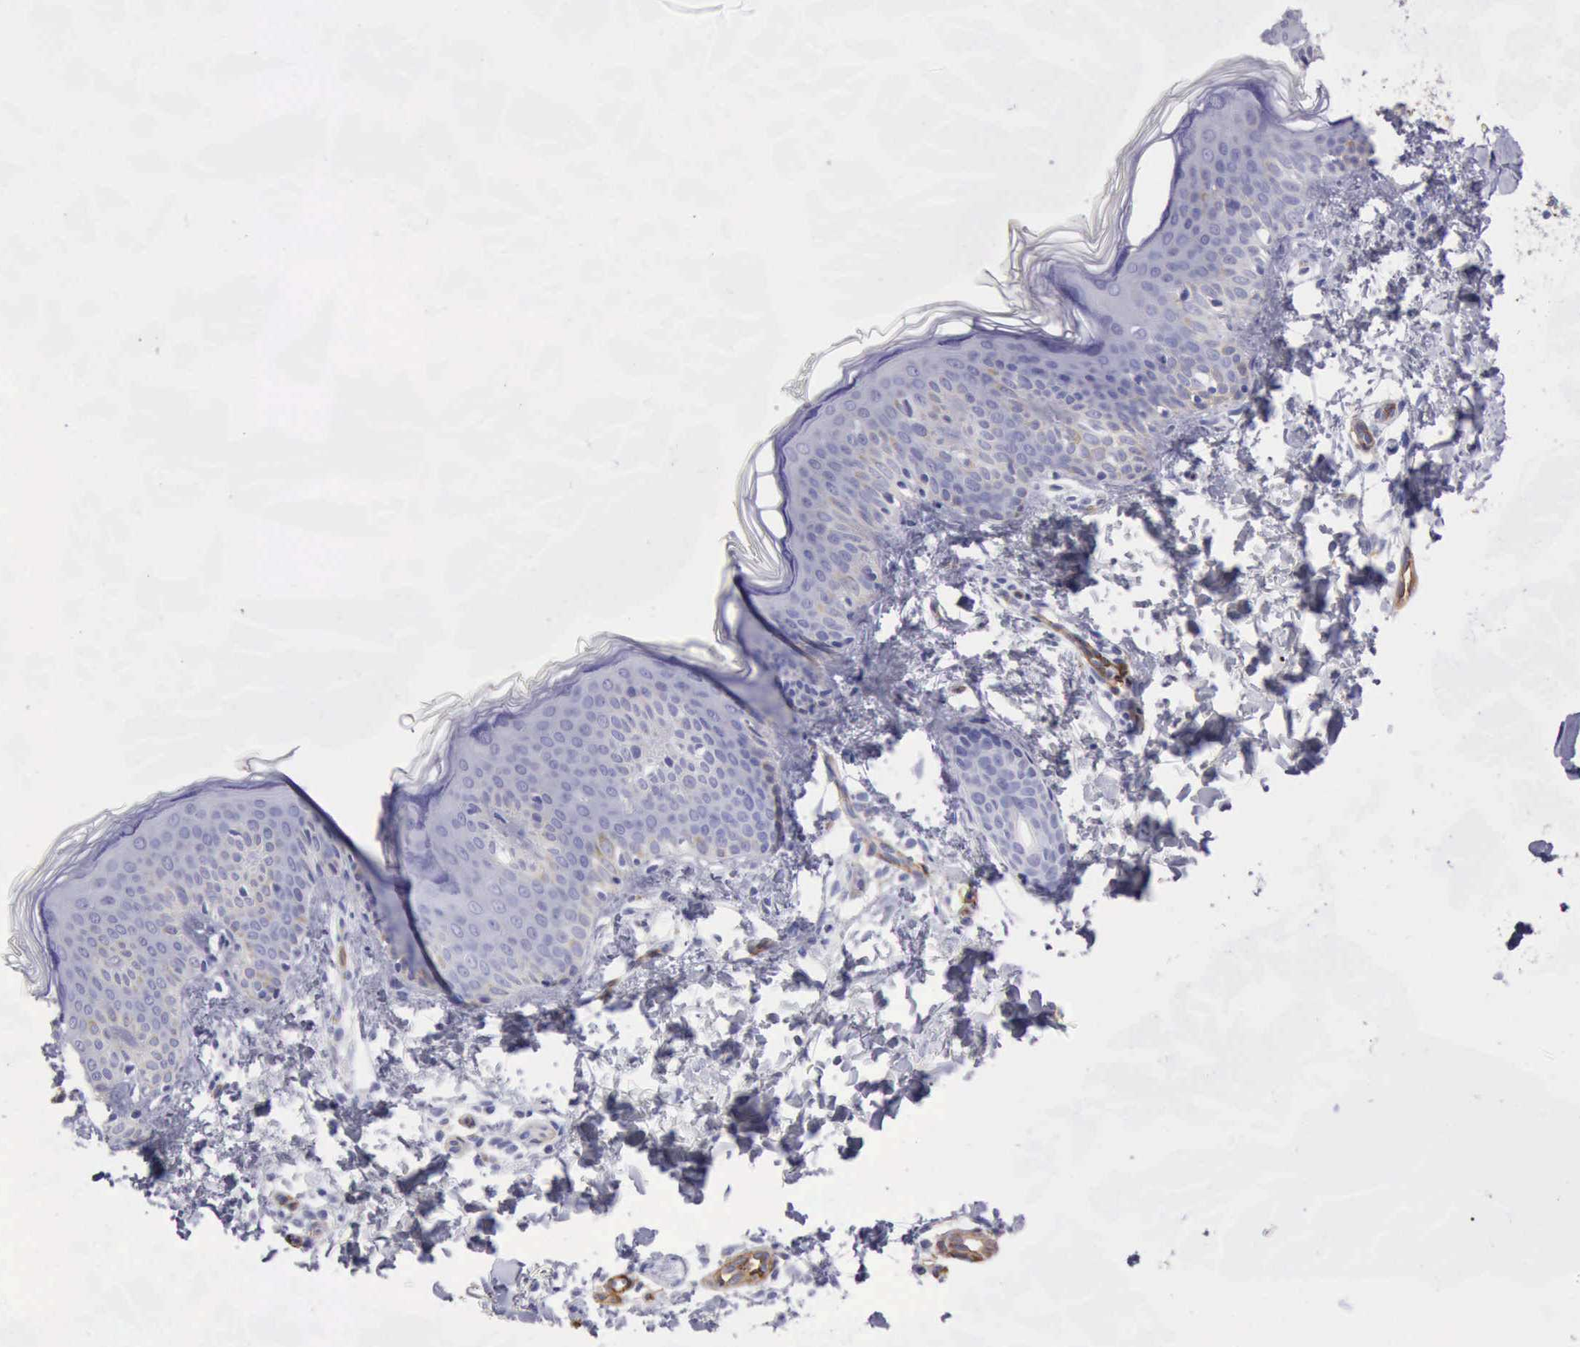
{"staining": {"intensity": "negative", "quantity": "none", "location": "none"}, "tissue": "skin", "cell_type": "Fibroblasts", "image_type": "normal", "snomed": [{"axis": "morphology", "description": "Normal tissue, NOS"}, {"axis": "topography", "description": "Skin"}], "caption": "Immunohistochemistry micrograph of unremarkable human skin stained for a protein (brown), which demonstrates no staining in fibroblasts. The staining is performed using DAB (3,3'-diaminobenzidine) brown chromogen with nuclei counter-stained in using hematoxylin.", "gene": "AOC3", "patient": {"sex": "female", "age": 4}}